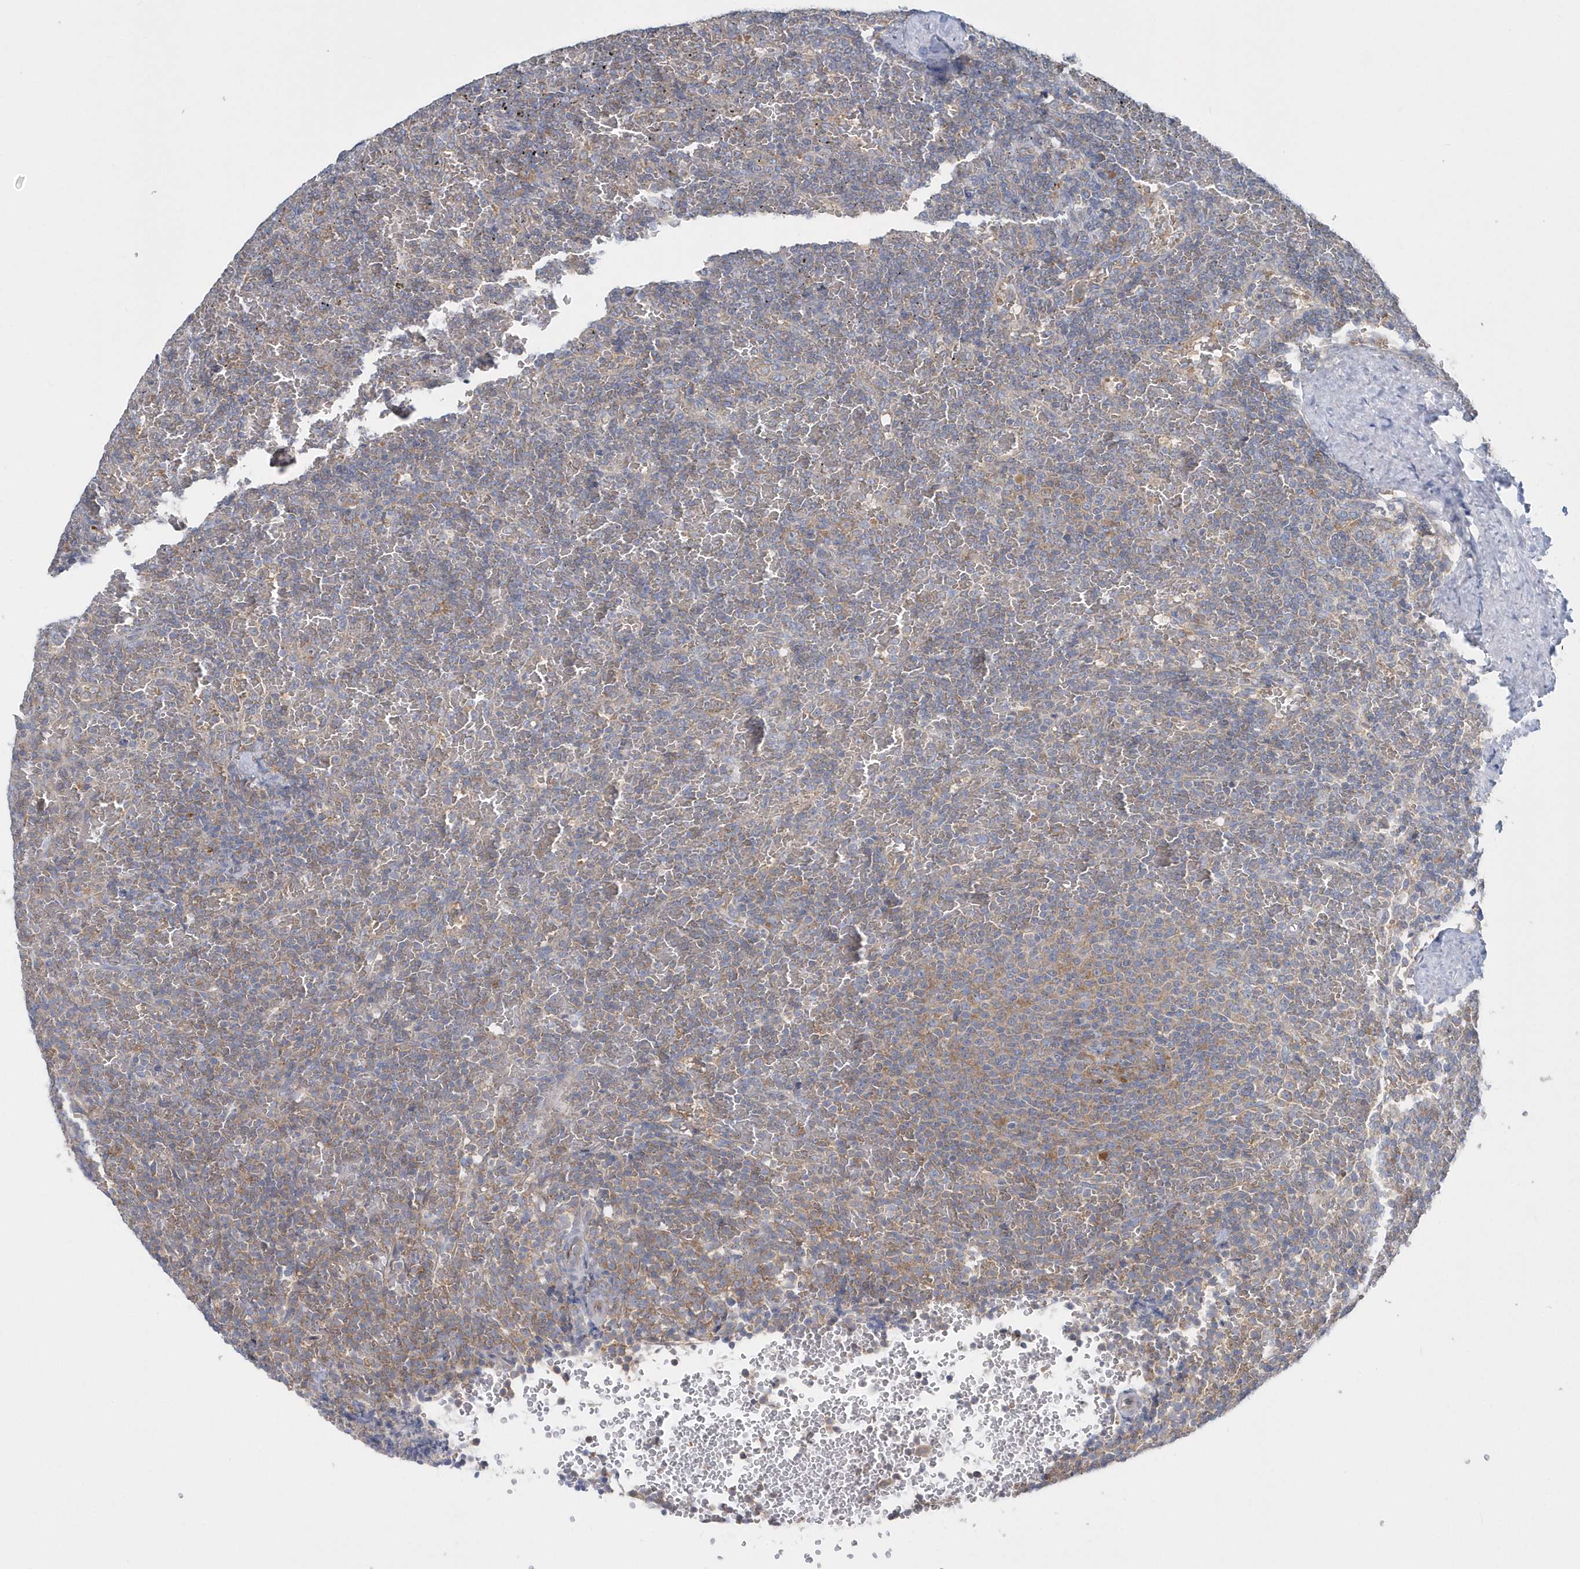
{"staining": {"intensity": "weak", "quantity": "<25%", "location": "cytoplasmic/membranous"}, "tissue": "lymphoma", "cell_type": "Tumor cells", "image_type": "cancer", "snomed": [{"axis": "morphology", "description": "Malignant lymphoma, non-Hodgkin's type, Low grade"}, {"axis": "topography", "description": "Spleen"}], "caption": "Tumor cells are negative for protein expression in human malignant lymphoma, non-Hodgkin's type (low-grade).", "gene": "EIF3C", "patient": {"sex": "female", "age": 77}}